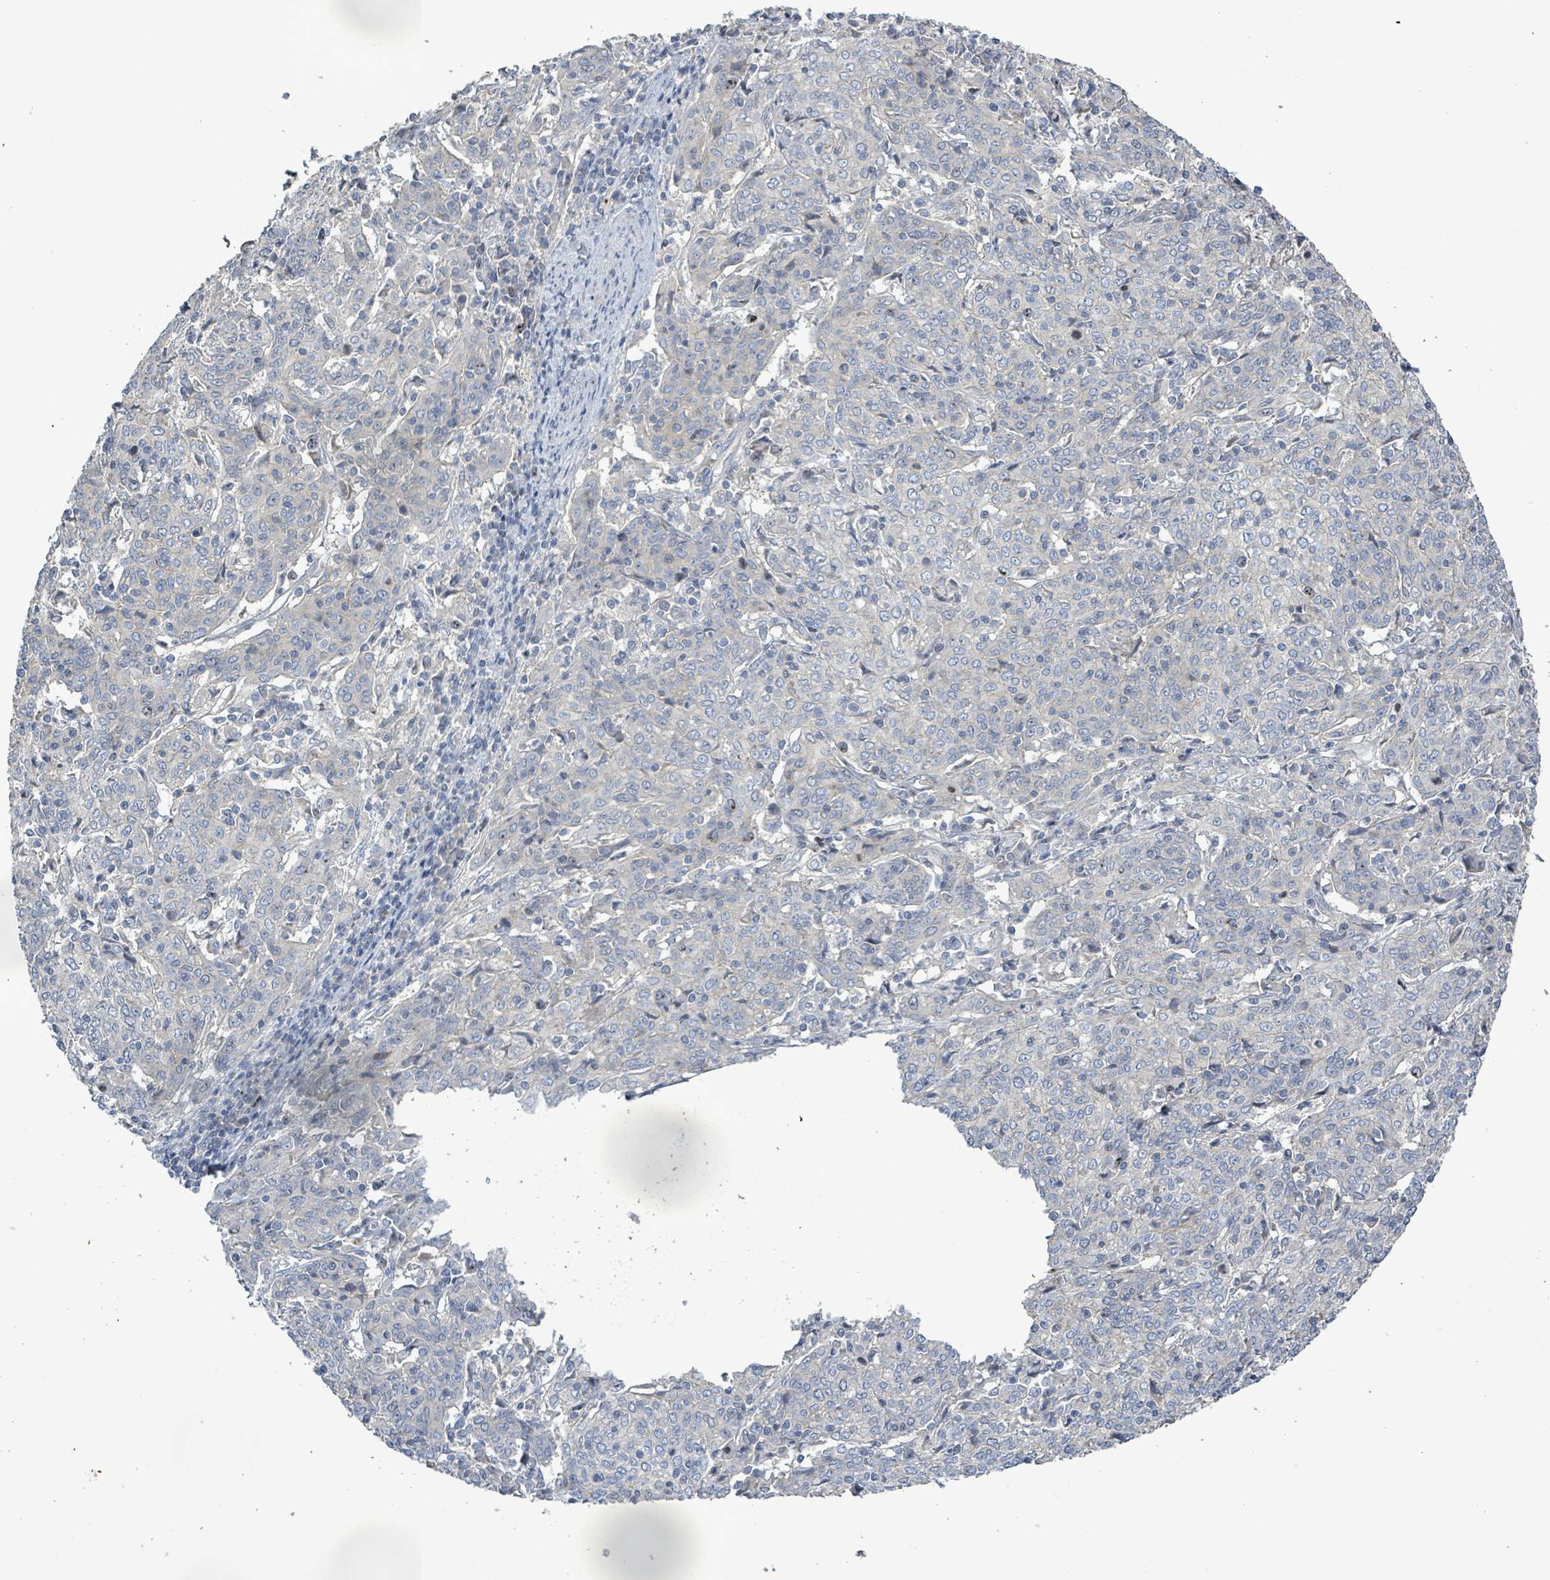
{"staining": {"intensity": "negative", "quantity": "none", "location": "none"}, "tissue": "cervical cancer", "cell_type": "Tumor cells", "image_type": "cancer", "snomed": [{"axis": "morphology", "description": "Squamous cell carcinoma, NOS"}, {"axis": "topography", "description": "Cervix"}], "caption": "Tumor cells show no significant protein staining in cervical cancer.", "gene": "KRAS", "patient": {"sex": "female", "age": 67}}